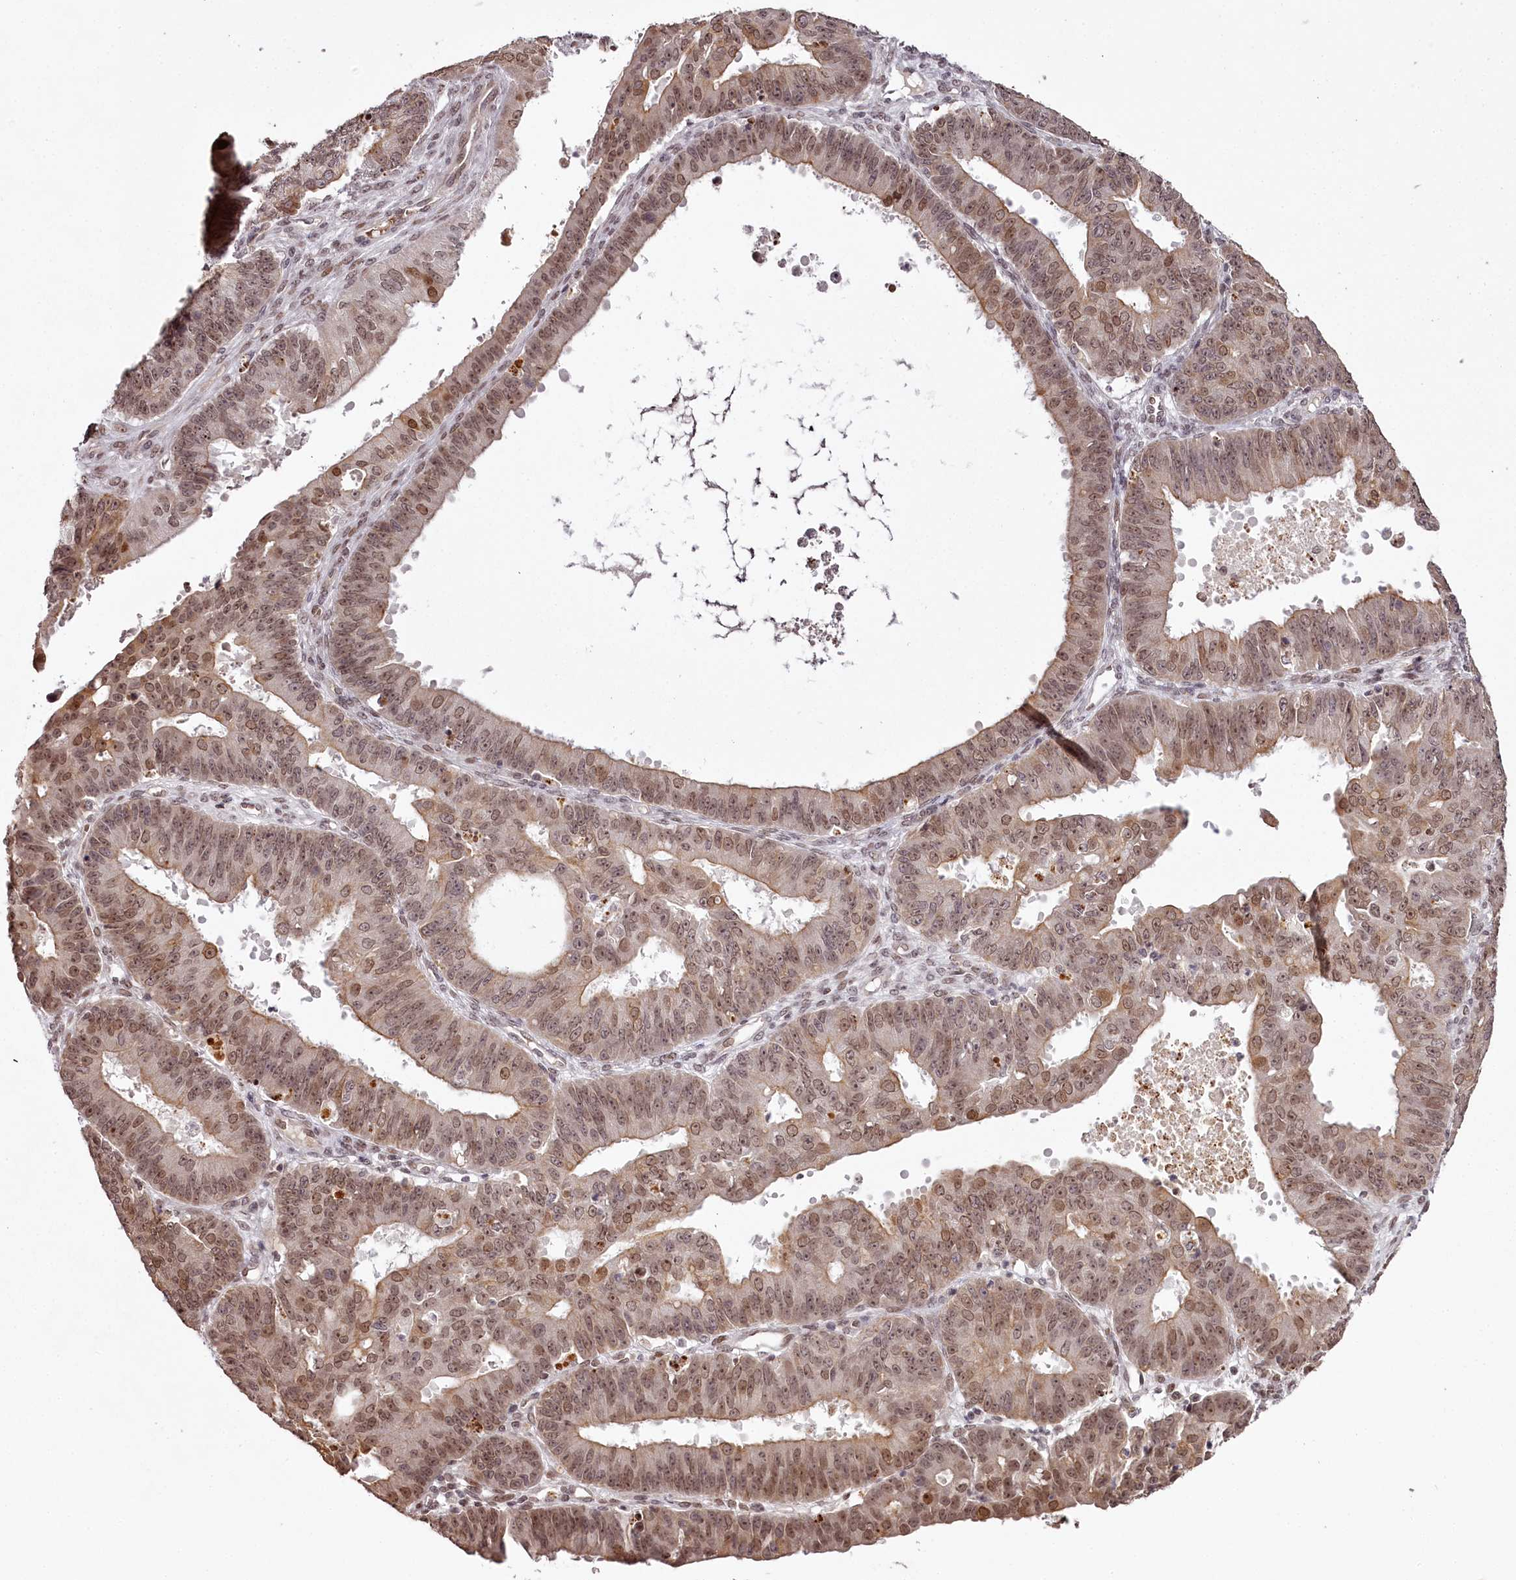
{"staining": {"intensity": "moderate", "quantity": "25%-75%", "location": "cytoplasmic/membranous,nuclear"}, "tissue": "ovarian cancer", "cell_type": "Tumor cells", "image_type": "cancer", "snomed": [{"axis": "morphology", "description": "Carcinoma, endometroid"}, {"axis": "topography", "description": "Appendix"}, {"axis": "topography", "description": "Ovary"}], "caption": "Ovarian cancer stained with immunohistochemistry (IHC) shows moderate cytoplasmic/membranous and nuclear positivity in approximately 25%-75% of tumor cells.", "gene": "THYN1", "patient": {"sex": "female", "age": 42}}